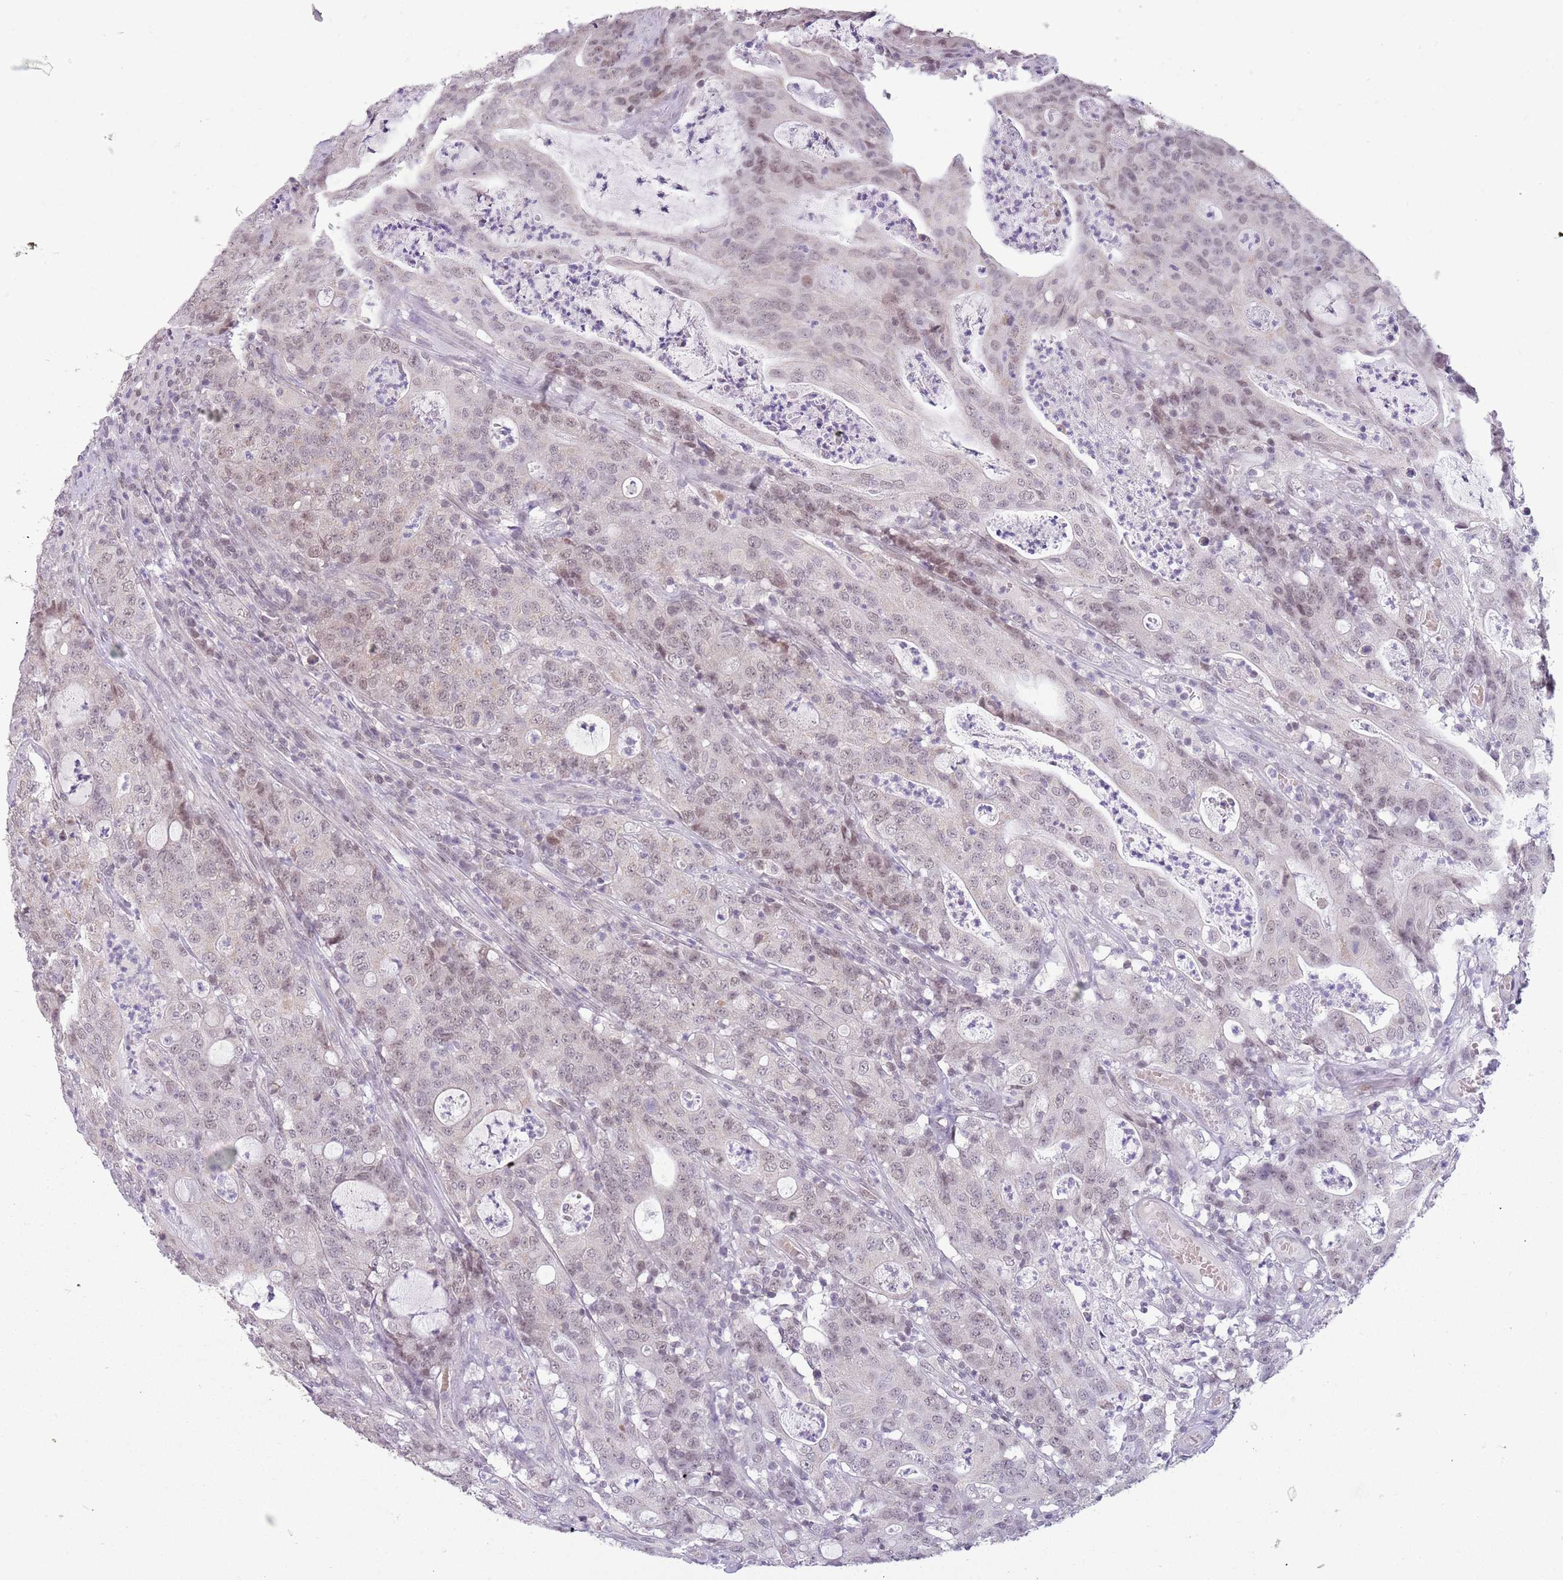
{"staining": {"intensity": "weak", "quantity": "<25%", "location": "nuclear"}, "tissue": "colorectal cancer", "cell_type": "Tumor cells", "image_type": "cancer", "snomed": [{"axis": "morphology", "description": "Adenocarcinoma, NOS"}, {"axis": "topography", "description": "Colon"}], "caption": "IHC photomicrograph of neoplastic tissue: colorectal cancer (adenocarcinoma) stained with DAB (3,3'-diaminobenzidine) displays no significant protein positivity in tumor cells. Brightfield microscopy of immunohistochemistry stained with DAB (3,3'-diaminobenzidine) (brown) and hematoxylin (blue), captured at high magnification.", "gene": "ZNF574", "patient": {"sex": "male", "age": 83}}